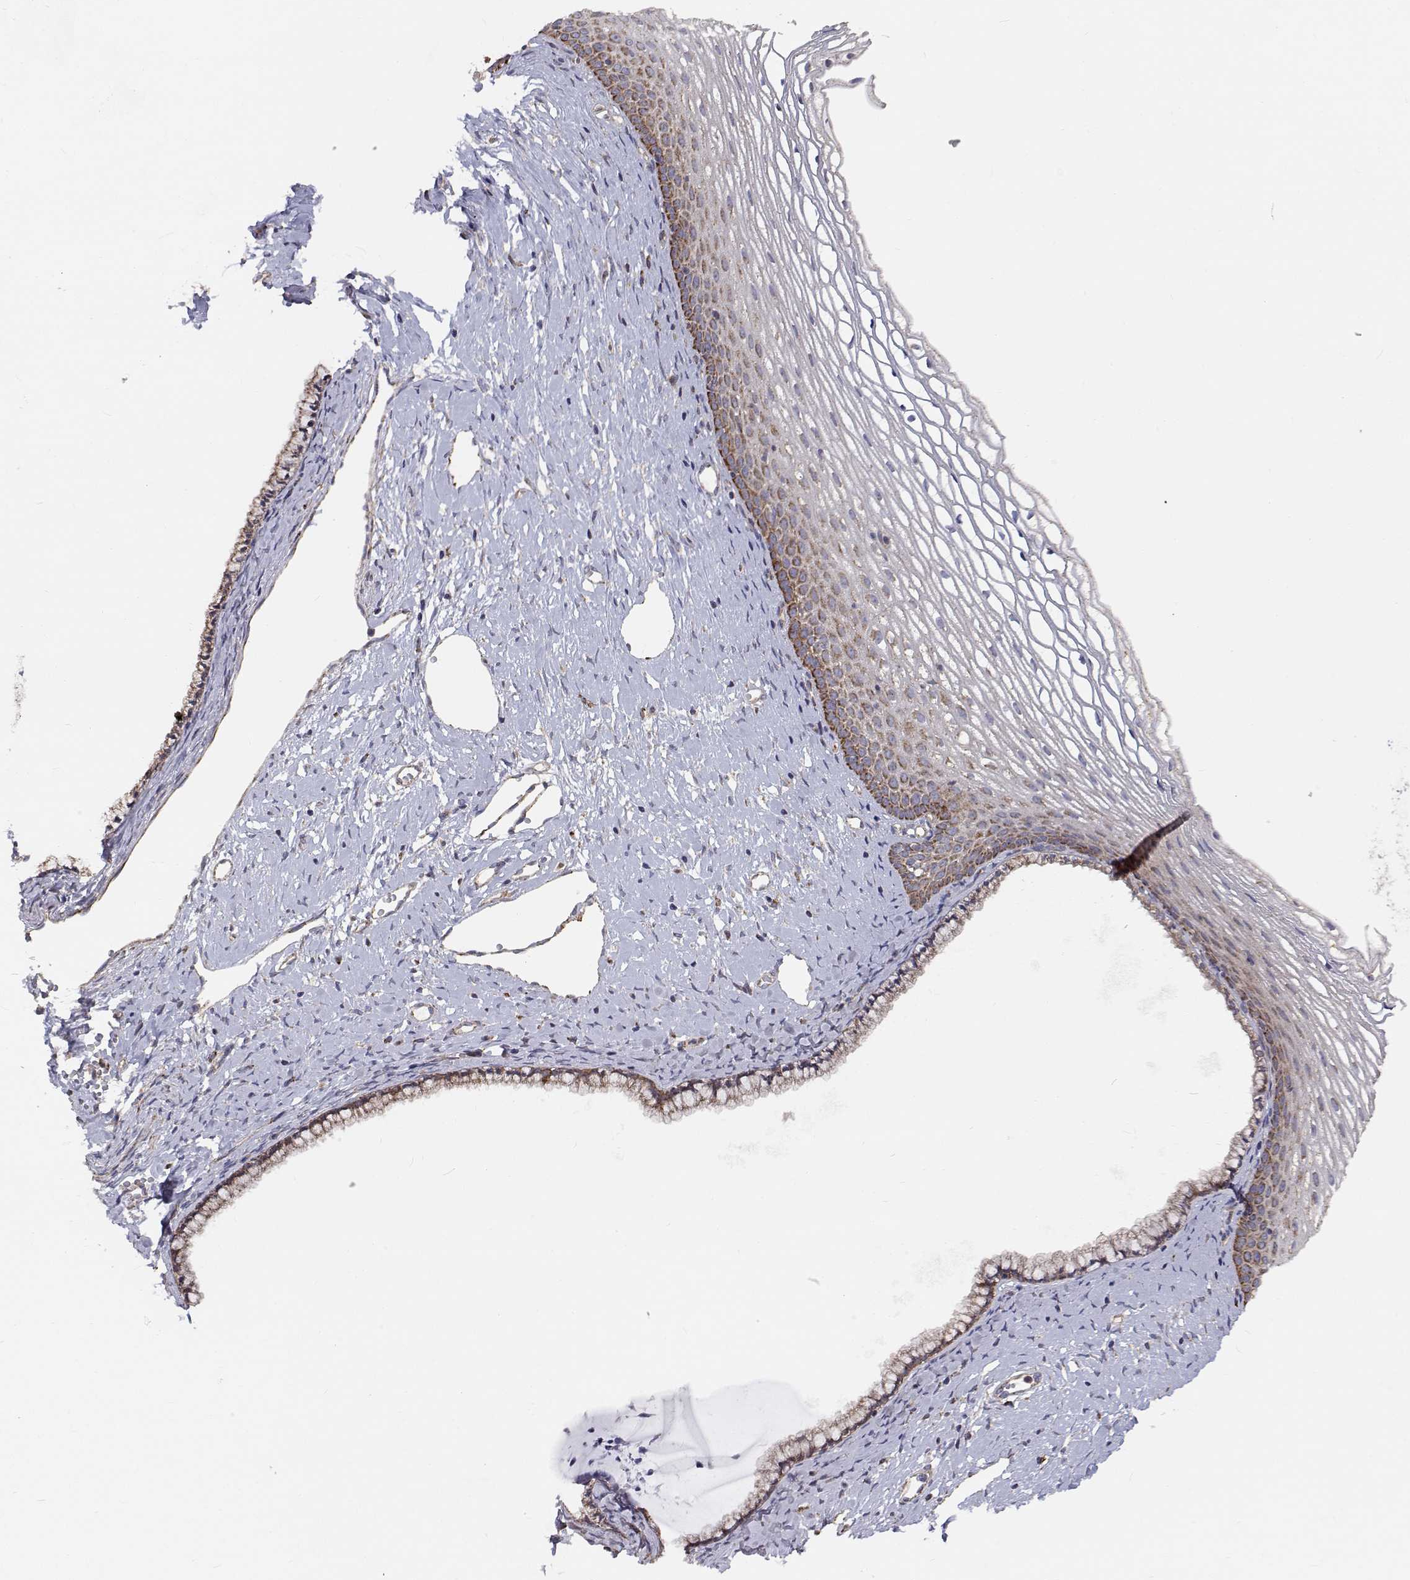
{"staining": {"intensity": "weak", "quantity": ">75%", "location": "cytoplasmic/membranous"}, "tissue": "cervix", "cell_type": "Glandular cells", "image_type": "normal", "snomed": [{"axis": "morphology", "description": "Normal tissue, NOS"}, {"axis": "topography", "description": "Cervix"}], "caption": "Immunohistochemical staining of unremarkable cervix displays low levels of weak cytoplasmic/membranous staining in approximately >75% of glandular cells. (brown staining indicates protein expression, while blue staining denotes nuclei).", "gene": "SPICE1", "patient": {"sex": "female", "age": 40}}